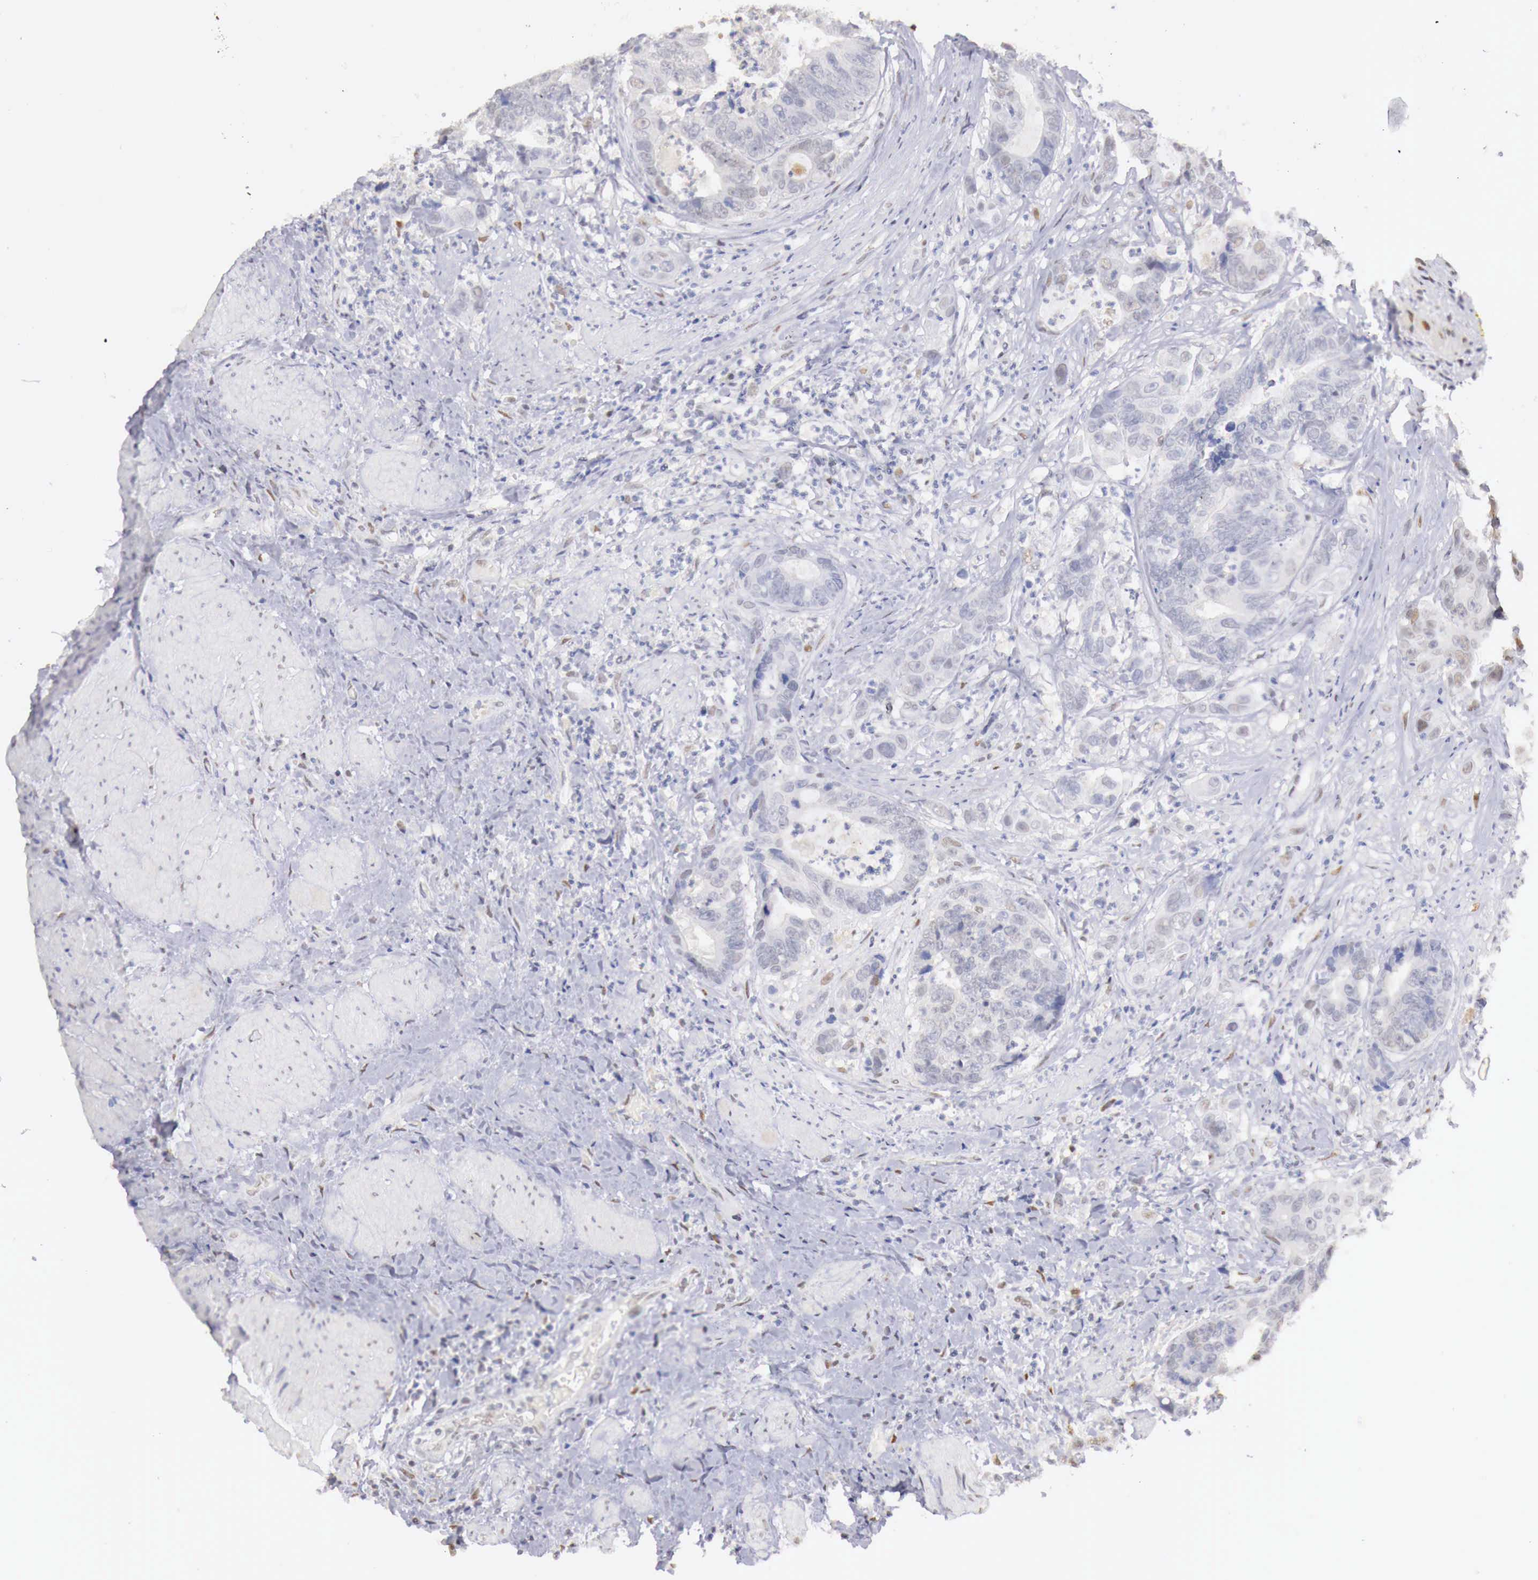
{"staining": {"intensity": "weak", "quantity": "<25%", "location": "nuclear"}, "tissue": "colorectal cancer", "cell_type": "Tumor cells", "image_type": "cancer", "snomed": [{"axis": "morphology", "description": "Adenocarcinoma, NOS"}, {"axis": "topography", "description": "Rectum"}], "caption": "The histopathology image demonstrates no significant staining in tumor cells of colorectal cancer (adenocarcinoma).", "gene": "UBA1", "patient": {"sex": "female", "age": 65}}